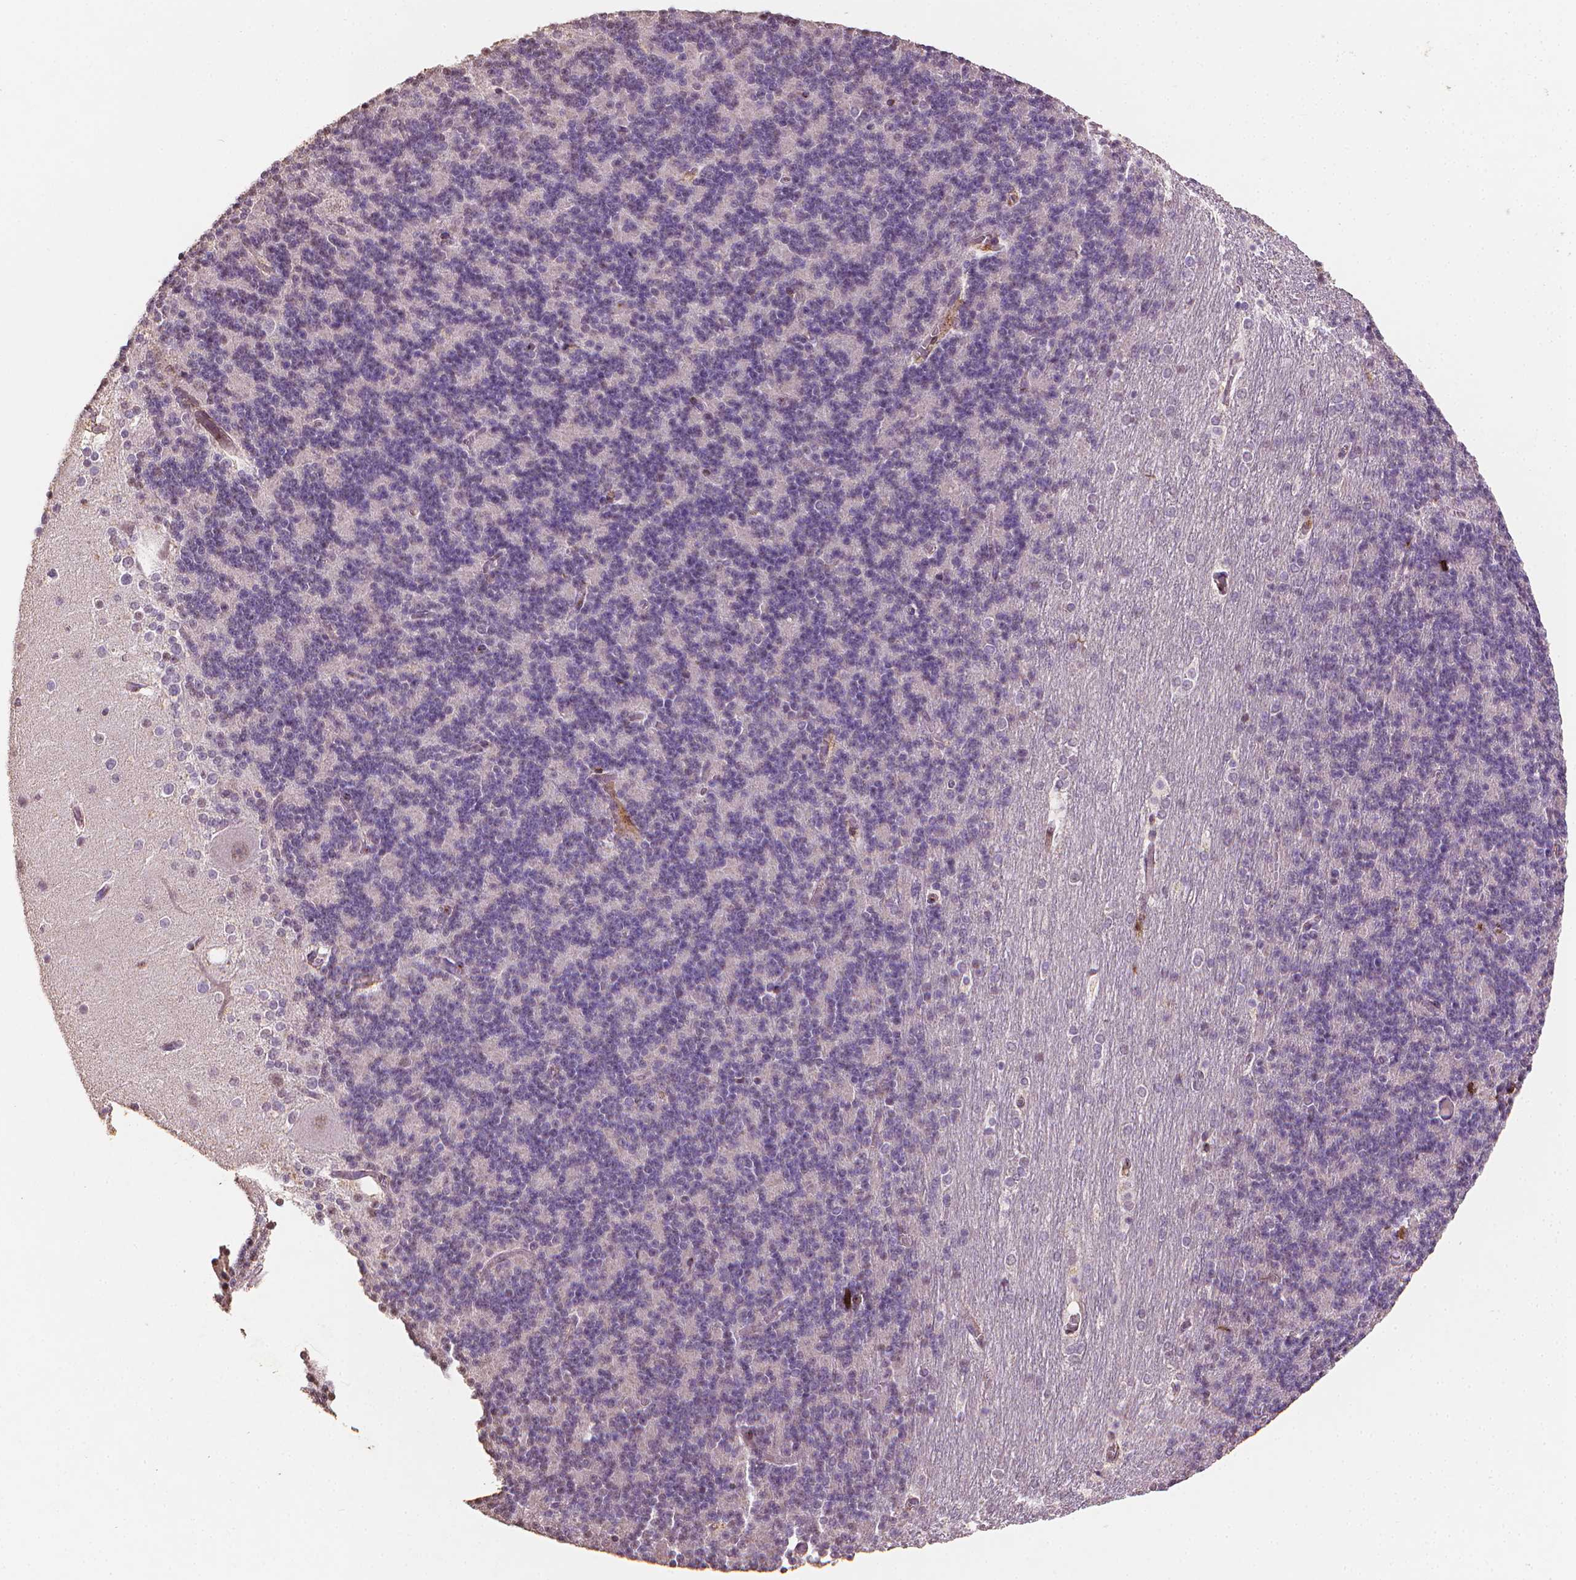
{"staining": {"intensity": "negative", "quantity": "none", "location": "none"}, "tissue": "cerebellum", "cell_type": "Cells in granular layer", "image_type": "normal", "snomed": [{"axis": "morphology", "description": "Normal tissue, NOS"}, {"axis": "topography", "description": "Cerebellum"}], "caption": "Normal cerebellum was stained to show a protein in brown. There is no significant positivity in cells in granular layer.", "gene": "DCN", "patient": {"sex": "female", "age": 19}}